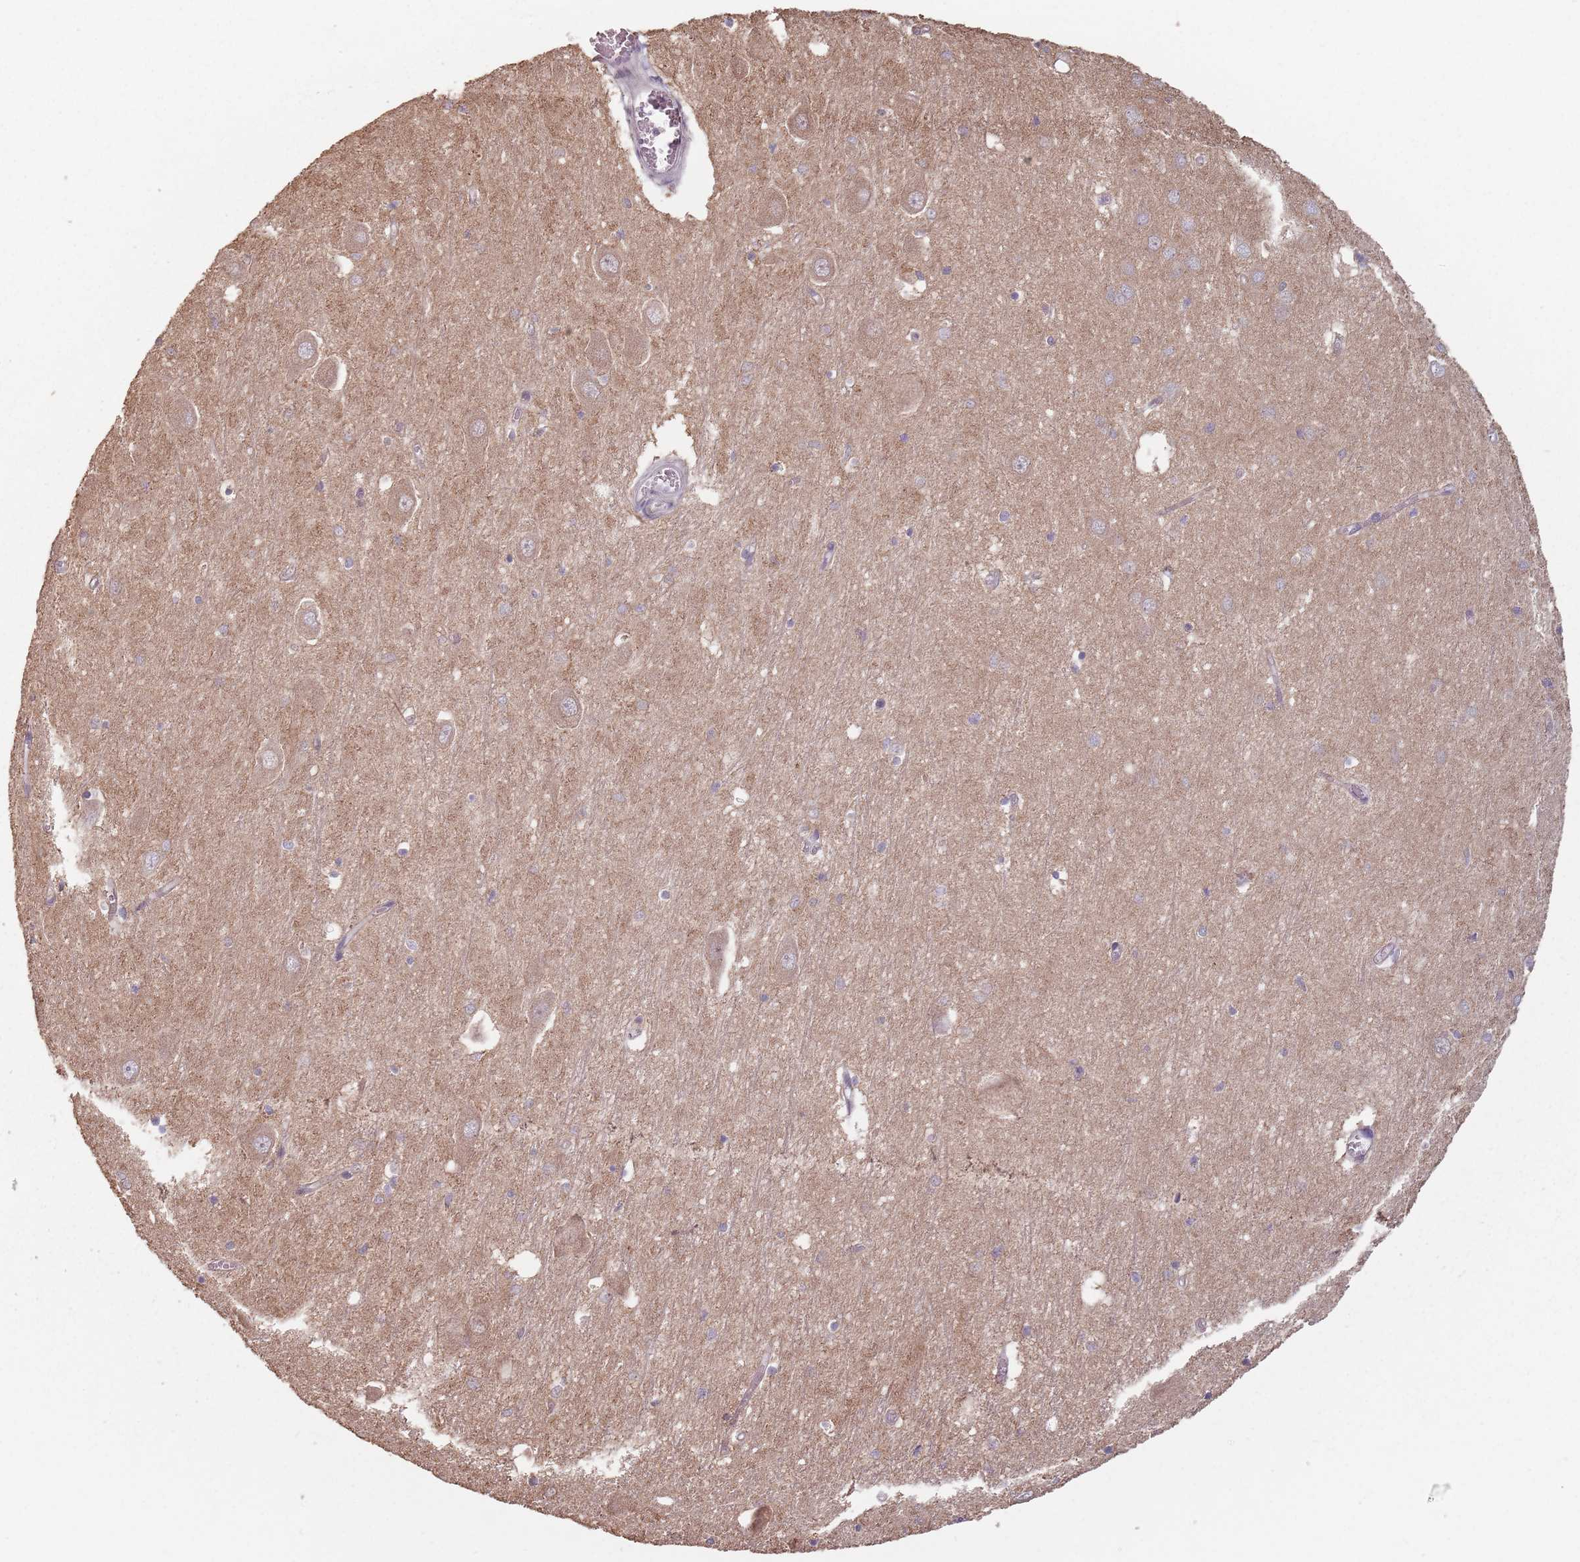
{"staining": {"intensity": "moderate", "quantity": "<25%", "location": "cytoplasmic/membranous"}, "tissue": "hippocampus", "cell_type": "Glial cells", "image_type": "normal", "snomed": [{"axis": "morphology", "description": "Normal tissue, NOS"}, {"axis": "topography", "description": "Hippocampus"}], "caption": "Immunohistochemical staining of benign hippocampus shows <25% levels of moderate cytoplasmic/membranous protein staining in approximately <25% of glial cells.", "gene": "VPS52", "patient": {"sex": "male", "age": 70}}